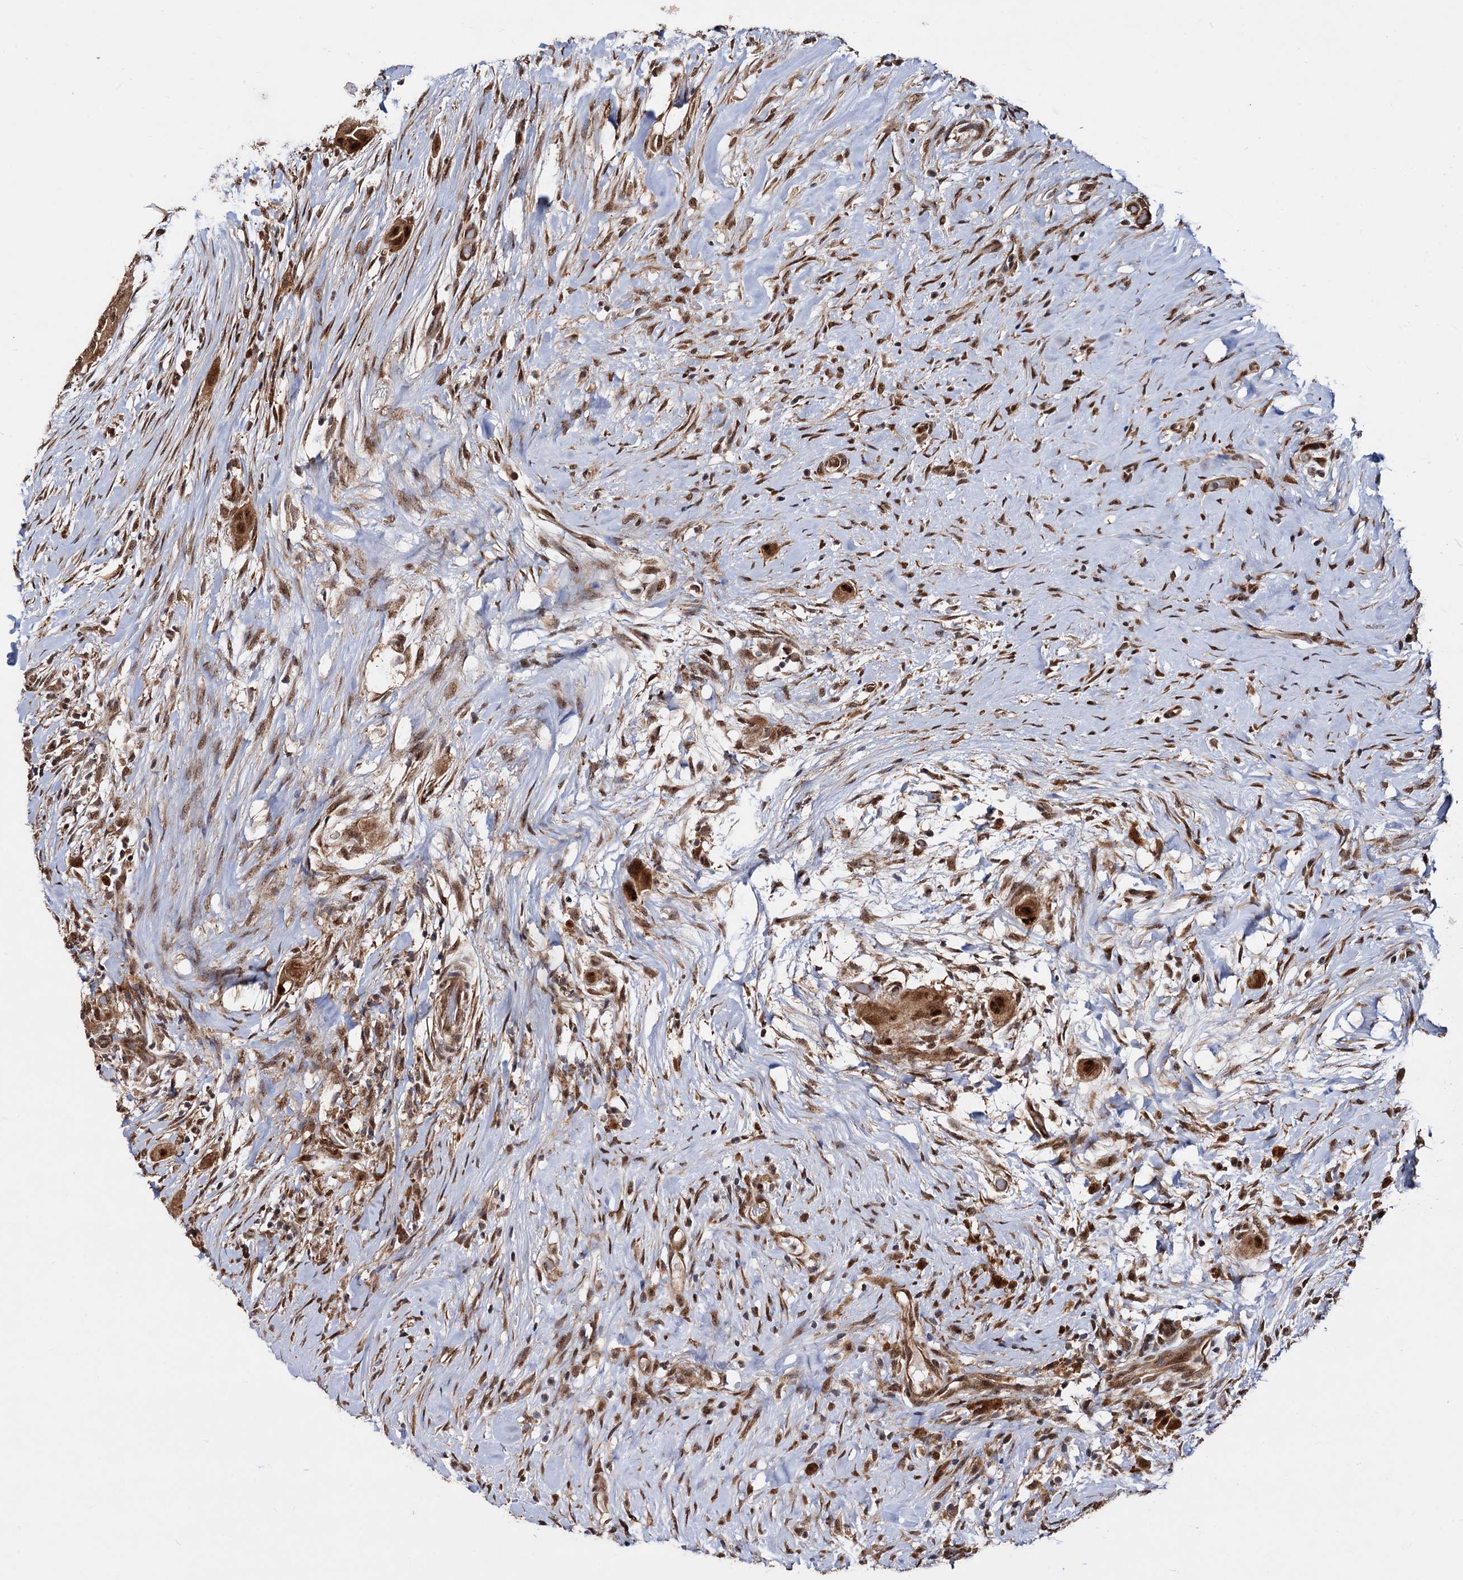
{"staining": {"intensity": "moderate", "quantity": ">75%", "location": "cytoplasmic/membranous,nuclear"}, "tissue": "thyroid cancer", "cell_type": "Tumor cells", "image_type": "cancer", "snomed": [{"axis": "morphology", "description": "Papillary adenocarcinoma, NOS"}, {"axis": "topography", "description": "Thyroid gland"}], "caption": "A high-resolution histopathology image shows immunohistochemistry (IHC) staining of papillary adenocarcinoma (thyroid), which shows moderate cytoplasmic/membranous and nuclear staining in approximately >75% of tumor cells. Using DAB (brown) and hematoxylin (blue) stains, captured at high magnification using brightfield microscopy.", "gene": "PIGB", "patient": {"sex": "female", "age": 59}}